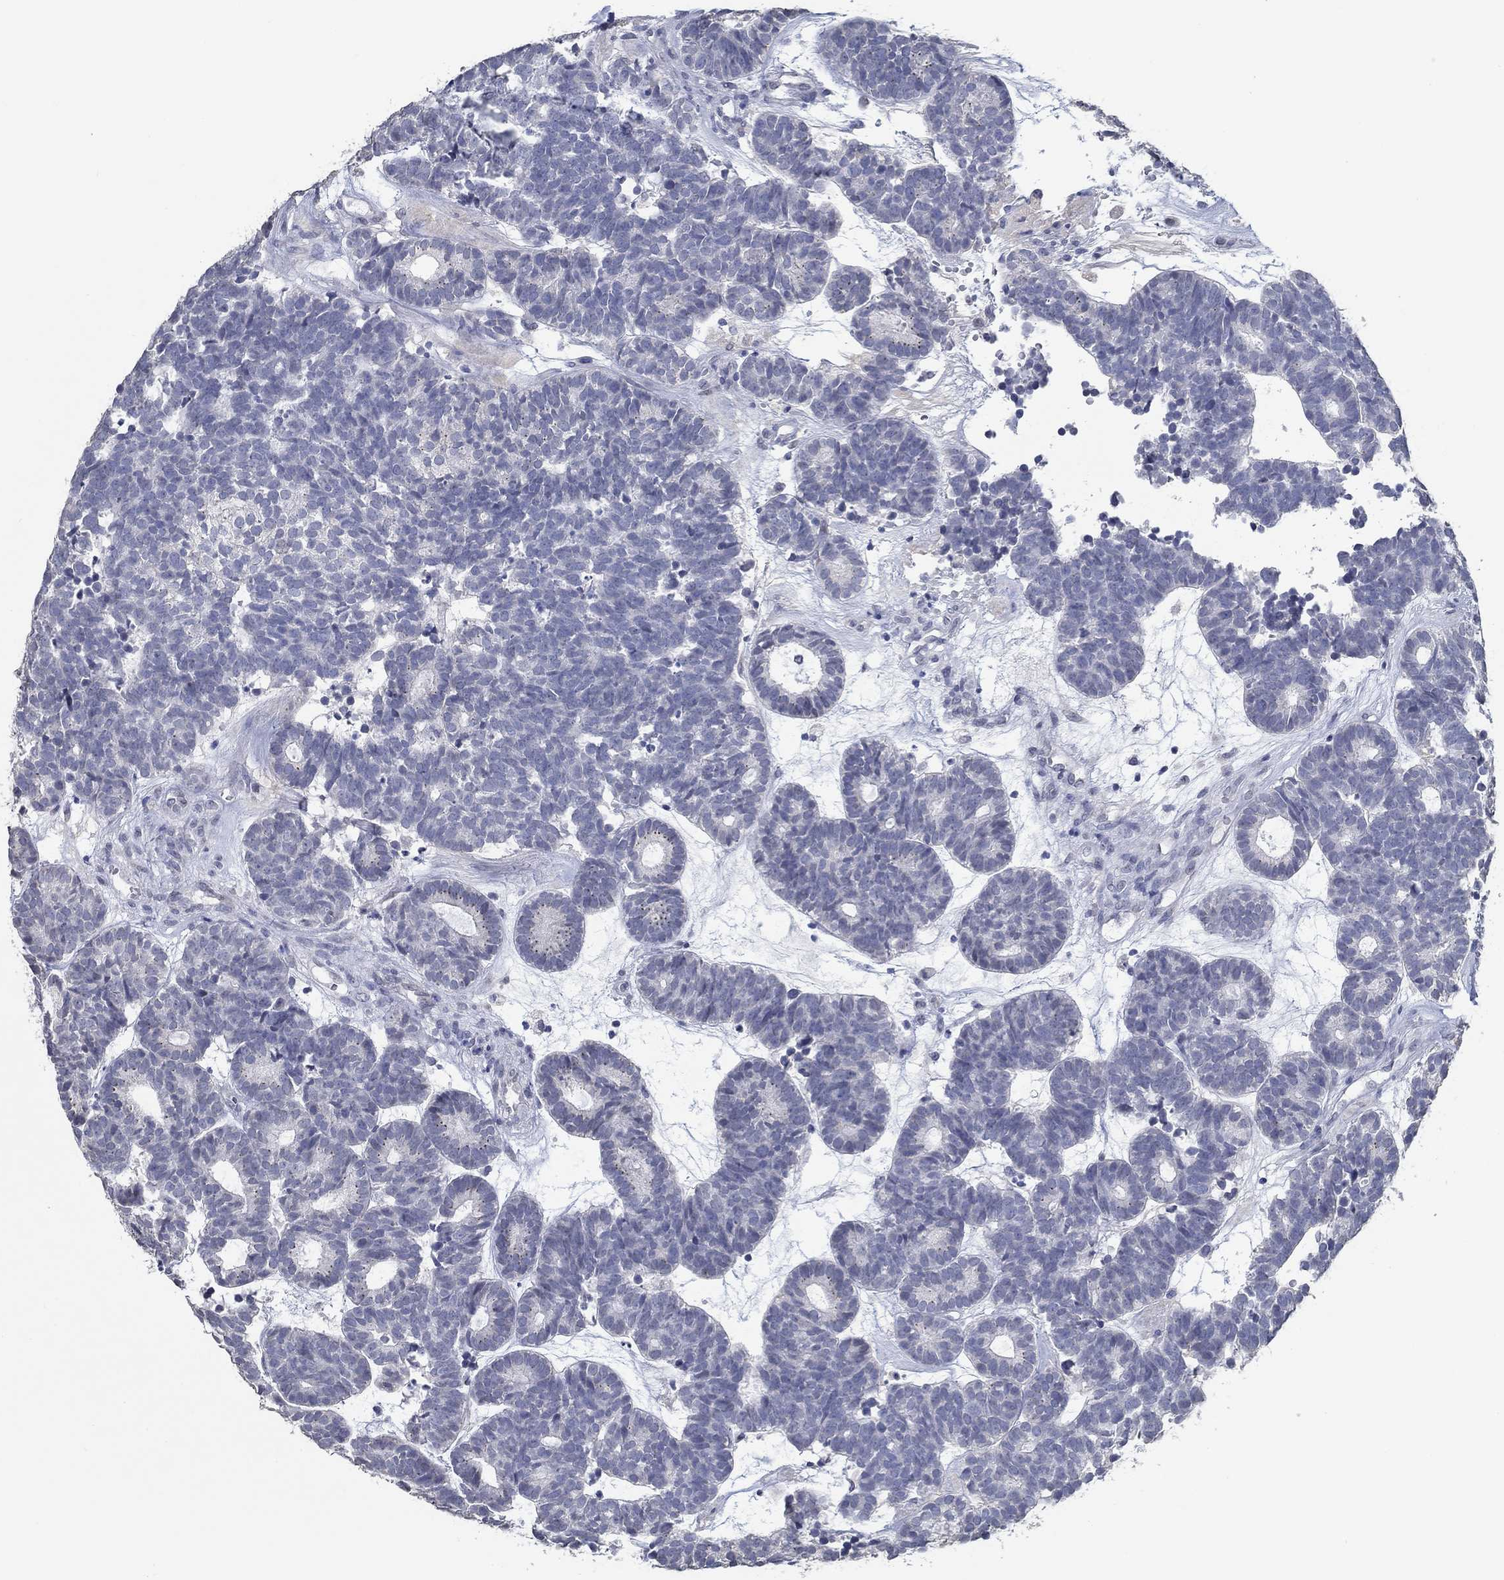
{"staining": {"intensity": "negative", "quantity": "none", "location": "none"}, "tissue": "head and neck cancer", "cell_type": "Tumor cells", "image_type": "cancer", "snomed": [{"axis": "morphology", "description": "Adenocarcinoma, NOS"}, {"axis": "topography", "description": "Head-Neck"}], "caption": "Protein analysis of head and neck cancer (adenocarcinoma) reveals no significant expression in tumor cells. (Stains: DAB (3,3'-diaminobenzidine) IHC with hematoxylin counter stain, Microscopy: brightfield microscopy at high magnification).", "gene": "NUP155", "patient": {"sex": "female", "age": 81}}